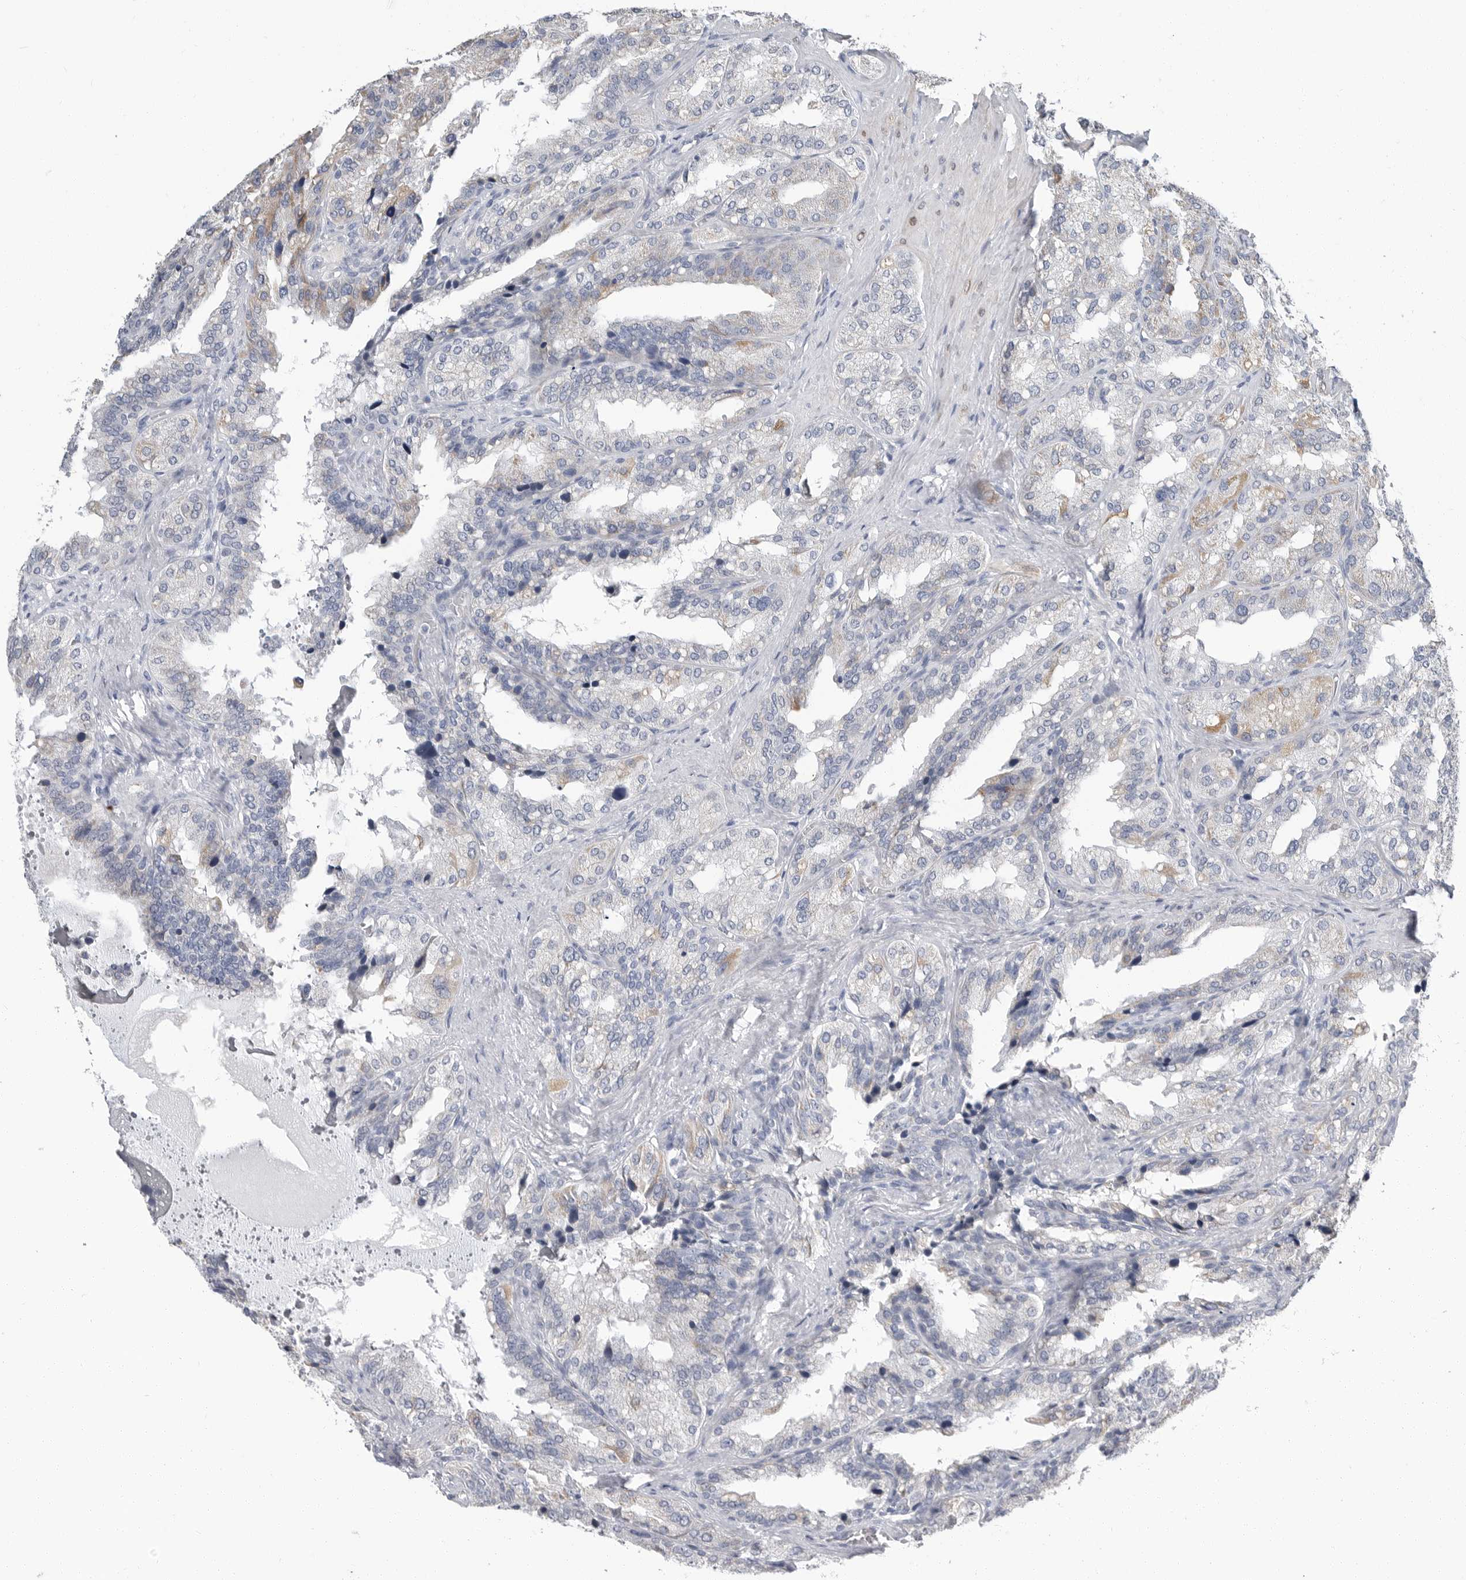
{"staining": {"intensity": "negative", "quantity": "none", "location": "none"}, "tissue": "seminal vesicle", "cell_type": "Glandular cells", "image_type": "normal", "snomed": [{"axis": "morphology", "description": "Normal tissue, NOS"}, {"axis": "topography", "description": "Prostate"}, {"axis": "topography", "description": "Seminal veicle"}], "caption": "Immunohistochemical staining of normal human seminal vesicle displays no significant staining in glandular cells. Nuclei are stained in blue.", "gene": "PLN", "patient": {"sex": "male", "age": 51}}